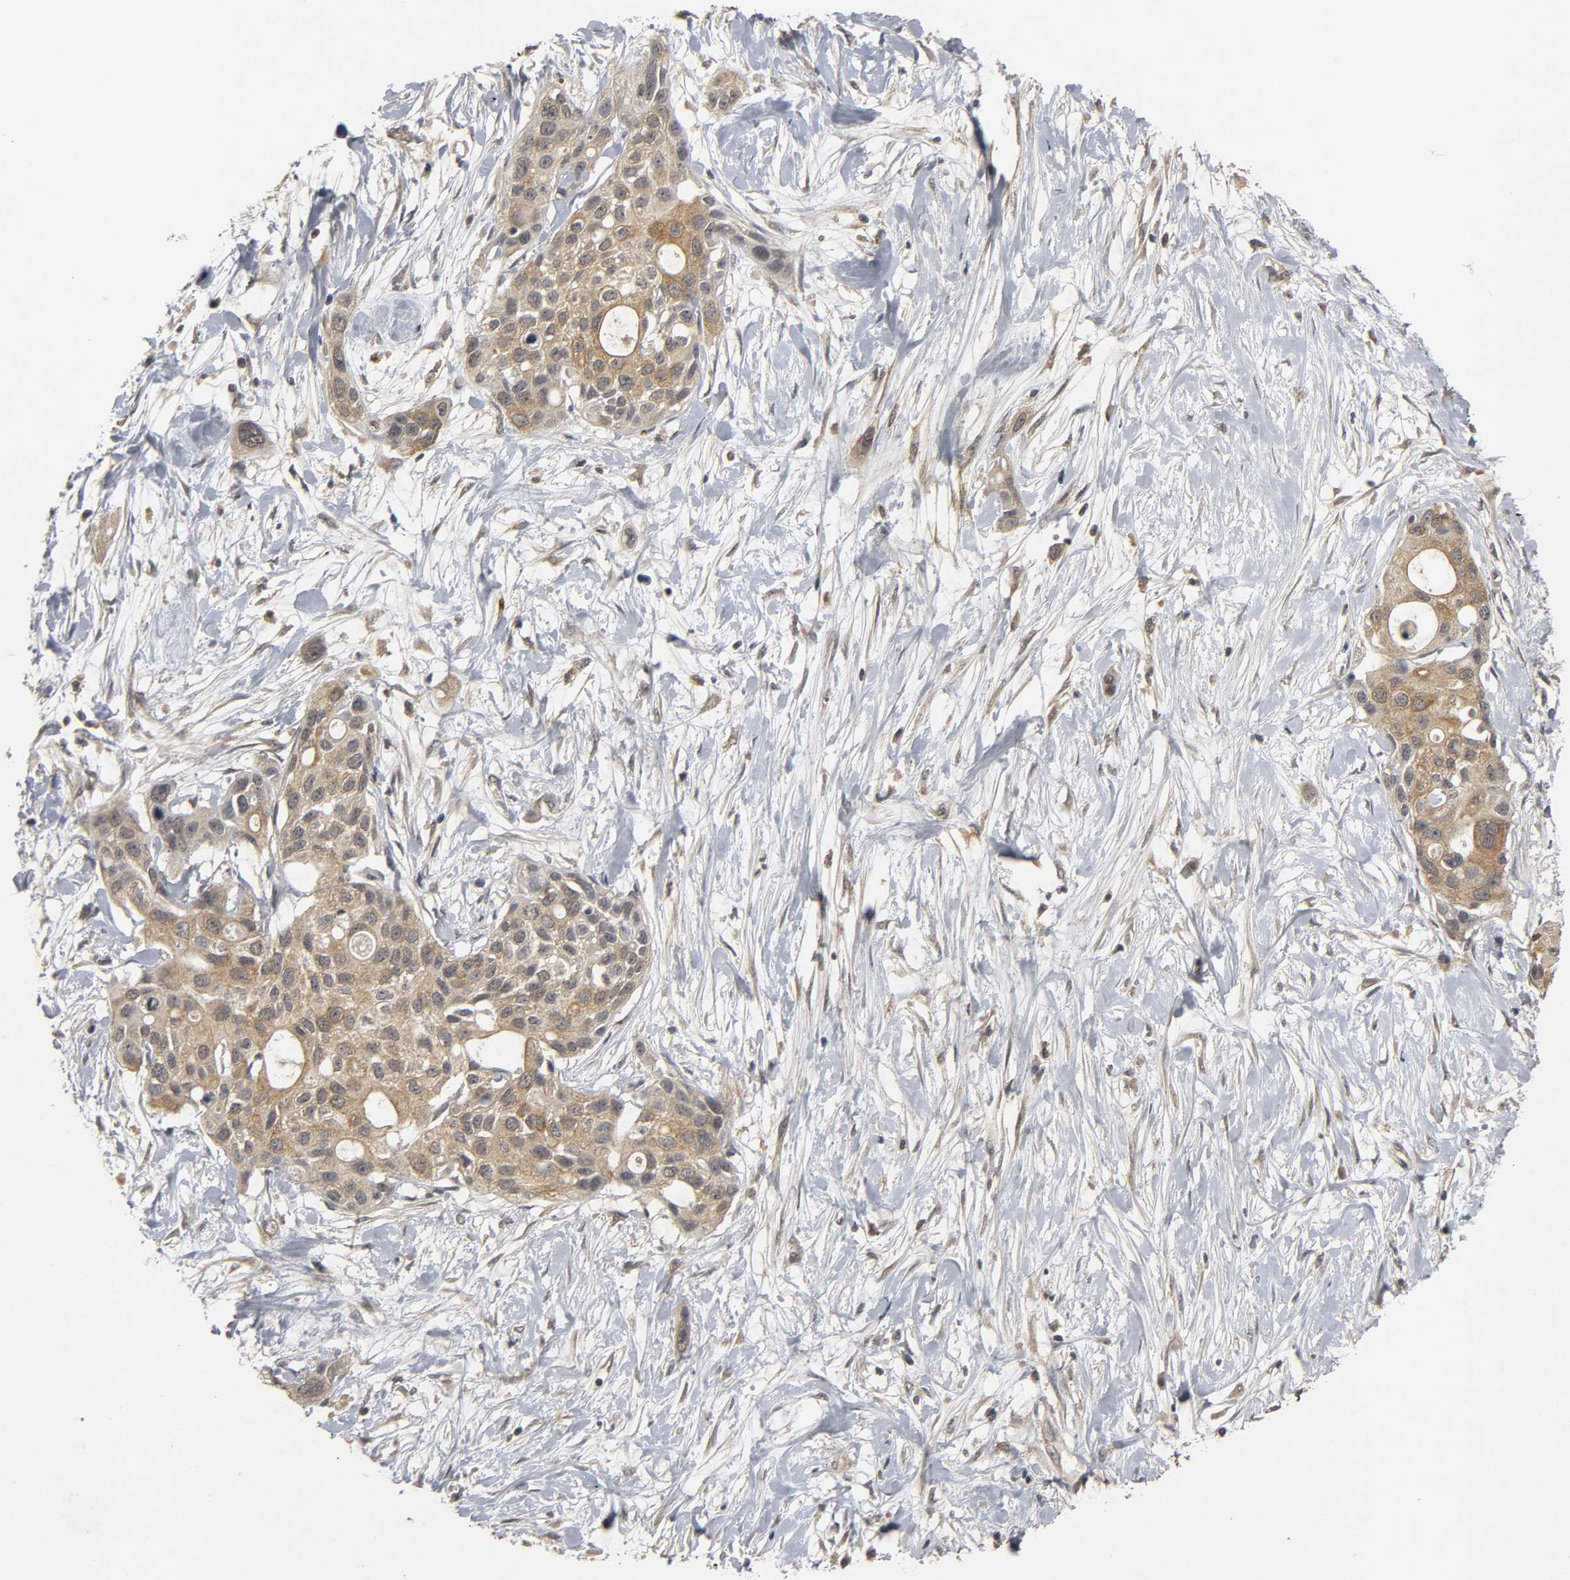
{"staining": {"intensity": "moderate", "quantity": ">75%", "location": "cytoplasmic/membranous"}, "tissue": "pancreatic cancer", "cell_type": "Tumor cells", "image_type": "cancer", "snomed": [{"axis": "morphology", "description": "Adenocarcinoma, NOS"}, {"axis": "topography", "description": "Pancreas"}], "caption": "Tumor cells demonstrate moderate cytoplasmic/membranous staining in about >75% of cells in adenocarcinoma (pancreatic).", "gene": "TRAF6", "patient": {"sex": "female", "age": 60}}